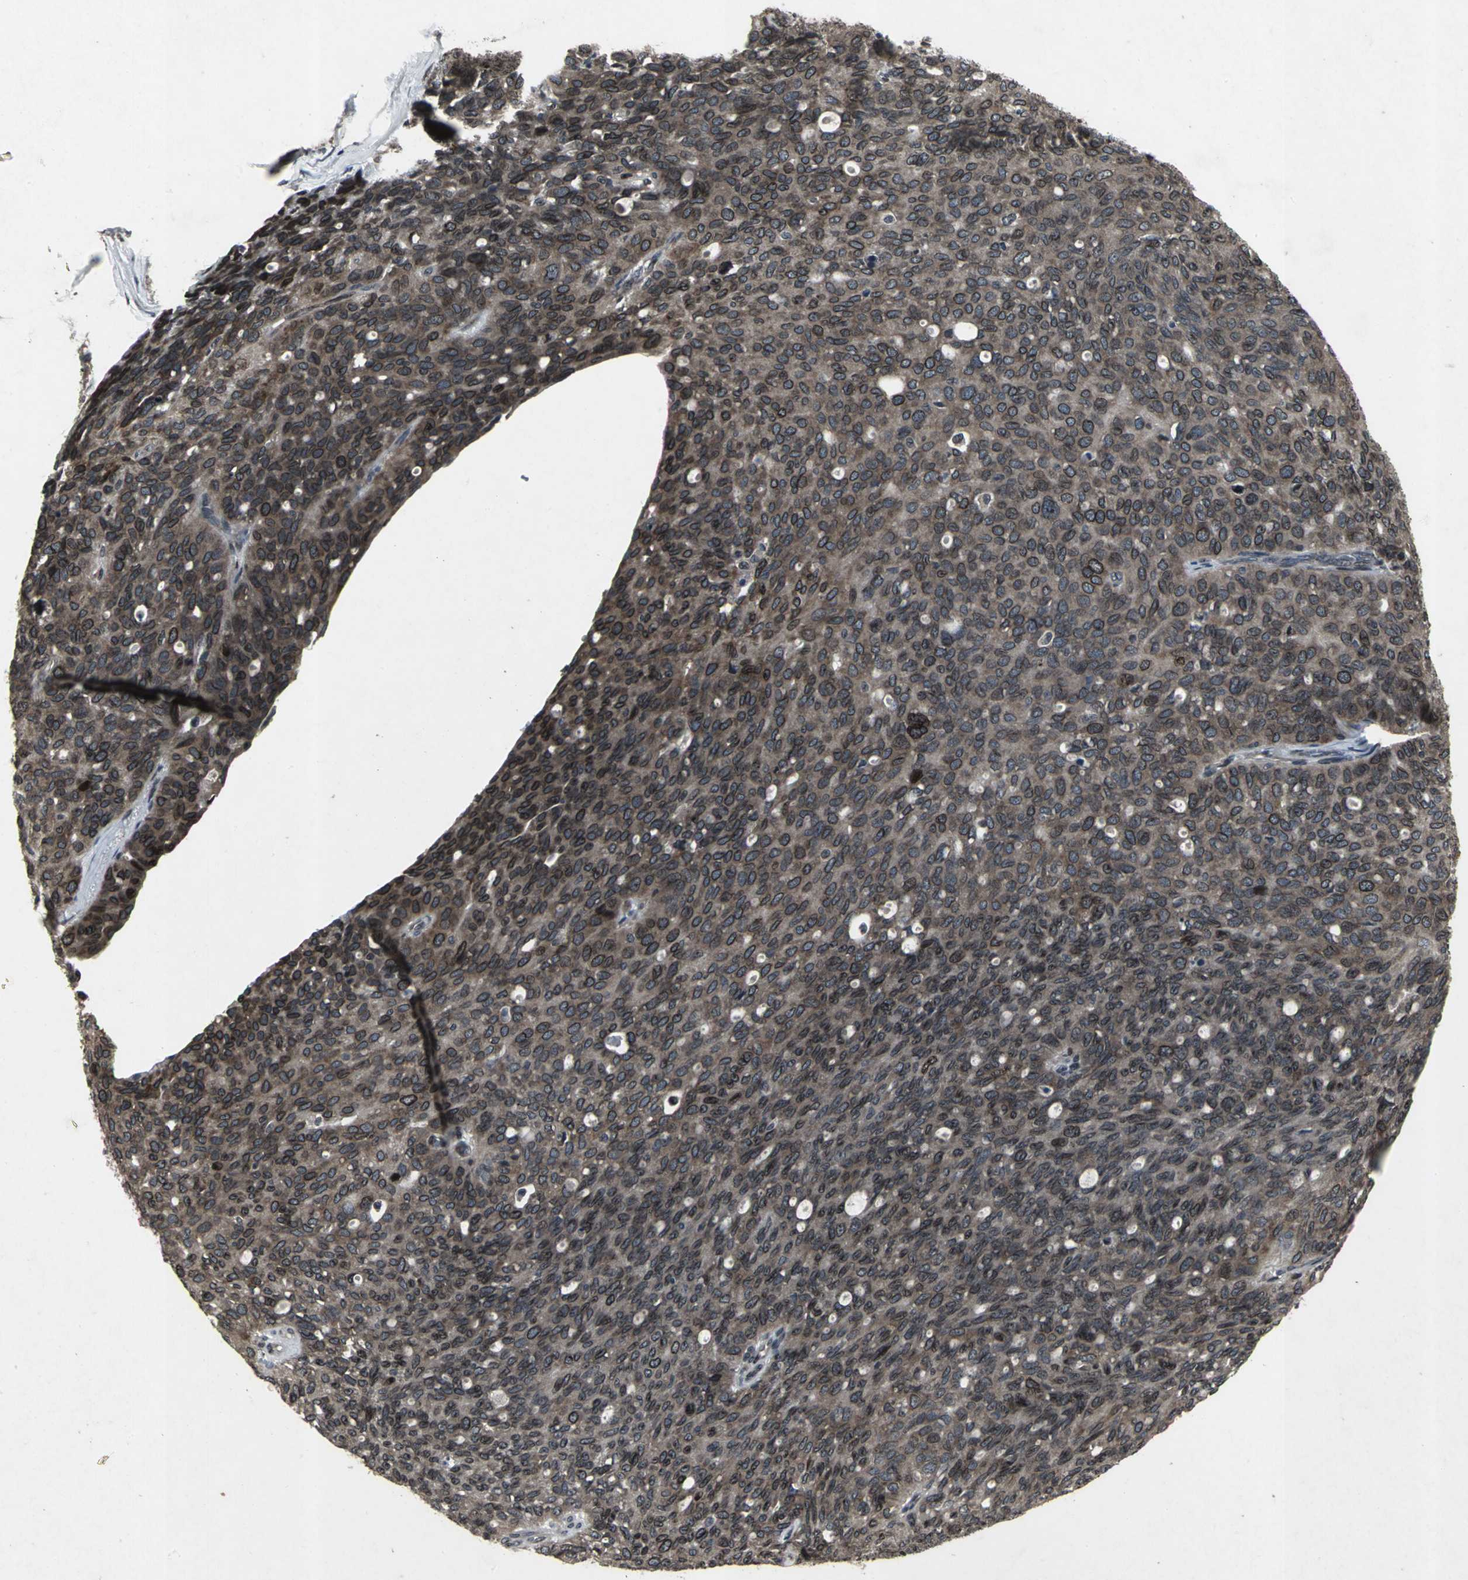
{"staining": {"intensity": "strong", "quantity": "25%-75%", "location": "cytoplasmic/membranous,nuclear"}, "tissue": "ovarian cancer", "cell_type": "Tumor cells", "image_type": "cancer", "snomed": [{"axis": "morphology", "description": "Carcinoma, endometroid"}, {"axis": "topography", "description": "Ovary"}], "caption": "Immunohistochemical staining of ovarian cancer exhibits high levels of strong cytoplasmic/membranous and nuclear positivity in about 25%-75% of tumor cells.", "gene": "SH2B3", "patient": {"sex": "female", "age": 60}}